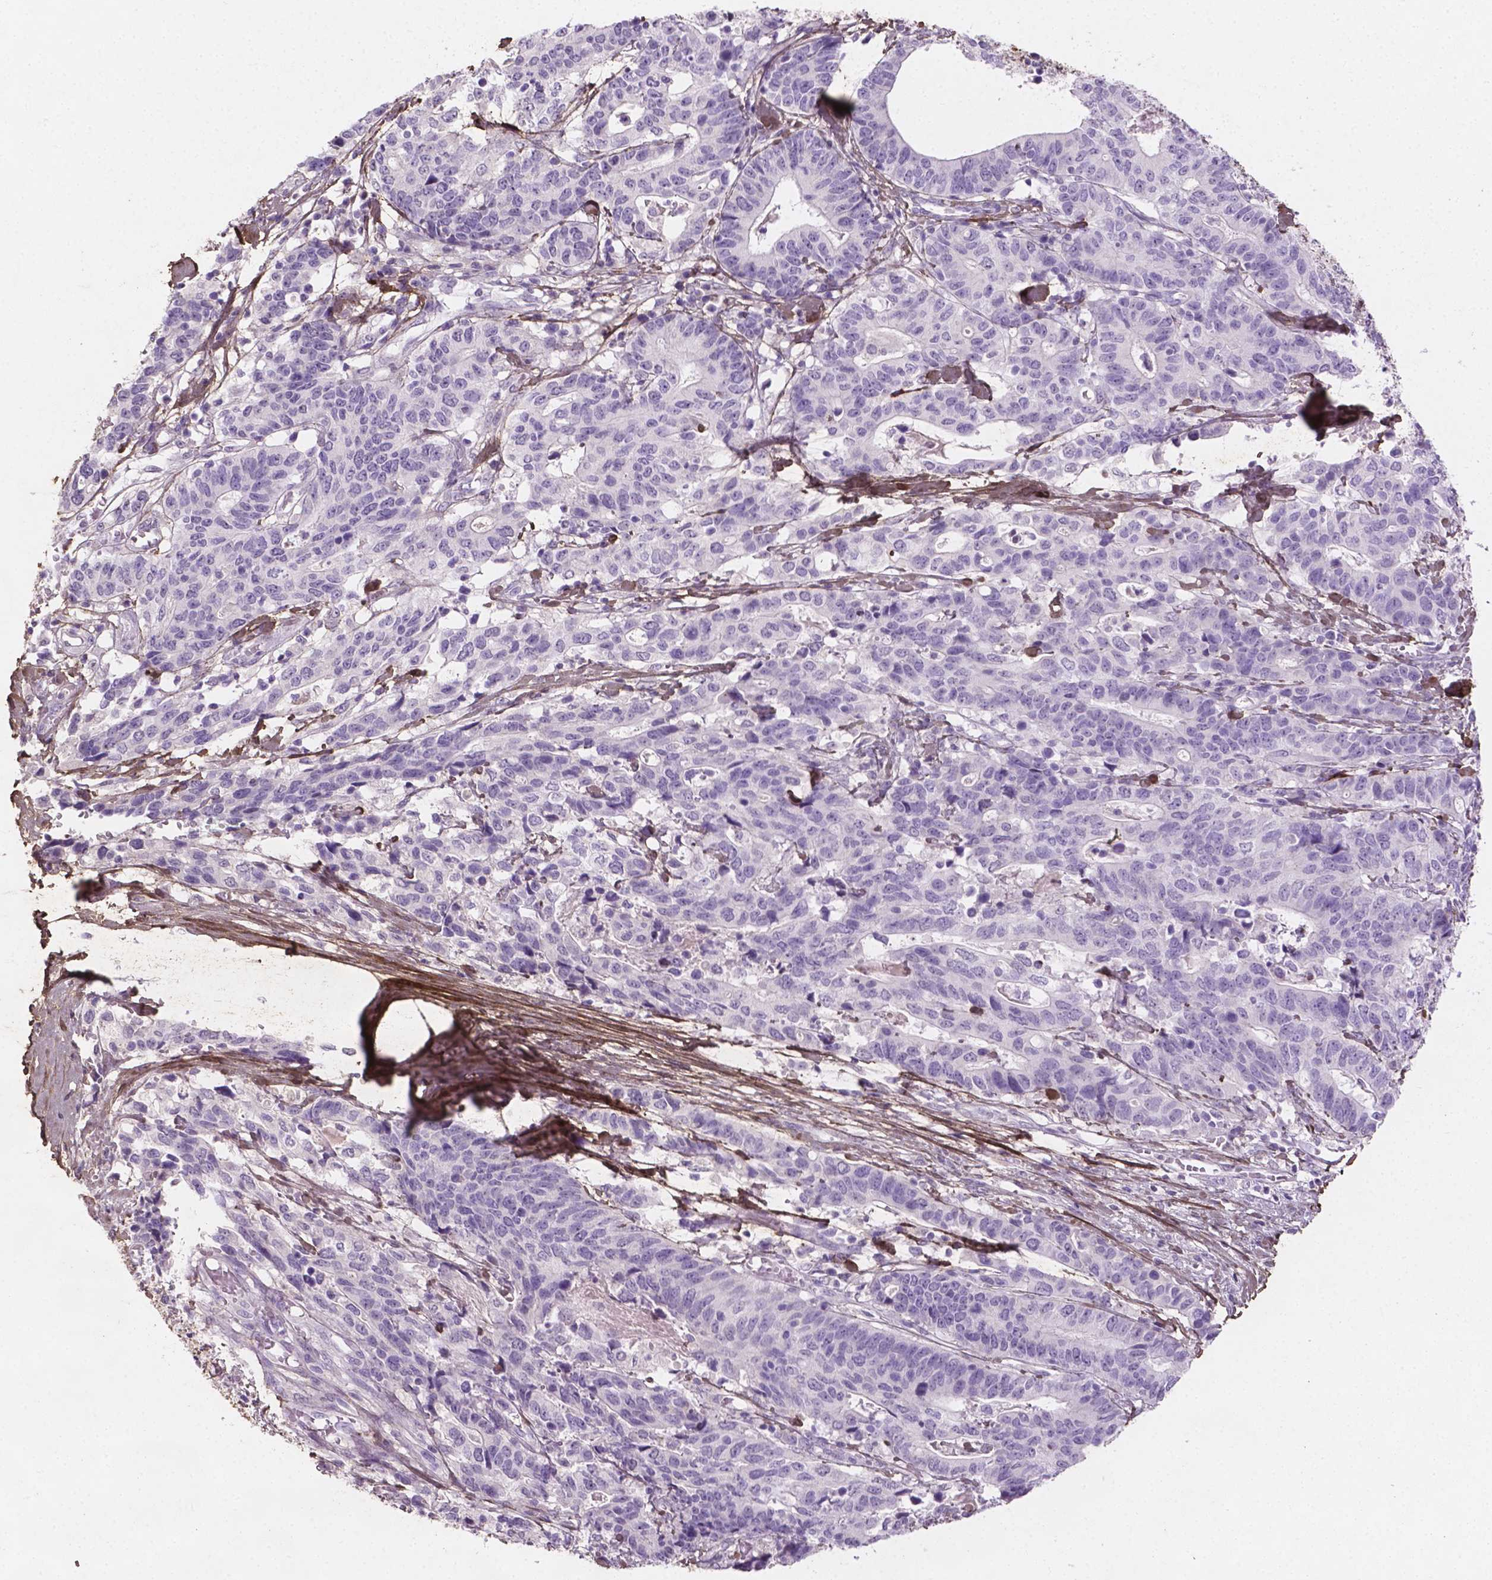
{"staining": {"intensity": "negative", "quantity": "none", "location": "none"}, "tissue": "stomach cancer", "cell_type": "Tumor cells", "image_type": "cancer", "snomed": [{"axis": "morphology", "description": "Adenocarcinoma, NOS"}, {"axis": "topography", "description": "Stomach, upper"}], "caption": "An IHC photomicrograph of stomach cancer is shown. There is no staining in tumor cells of stomach cancer.", "gene": "DLG2", "patient": {"sex": "female", "age": 67}}